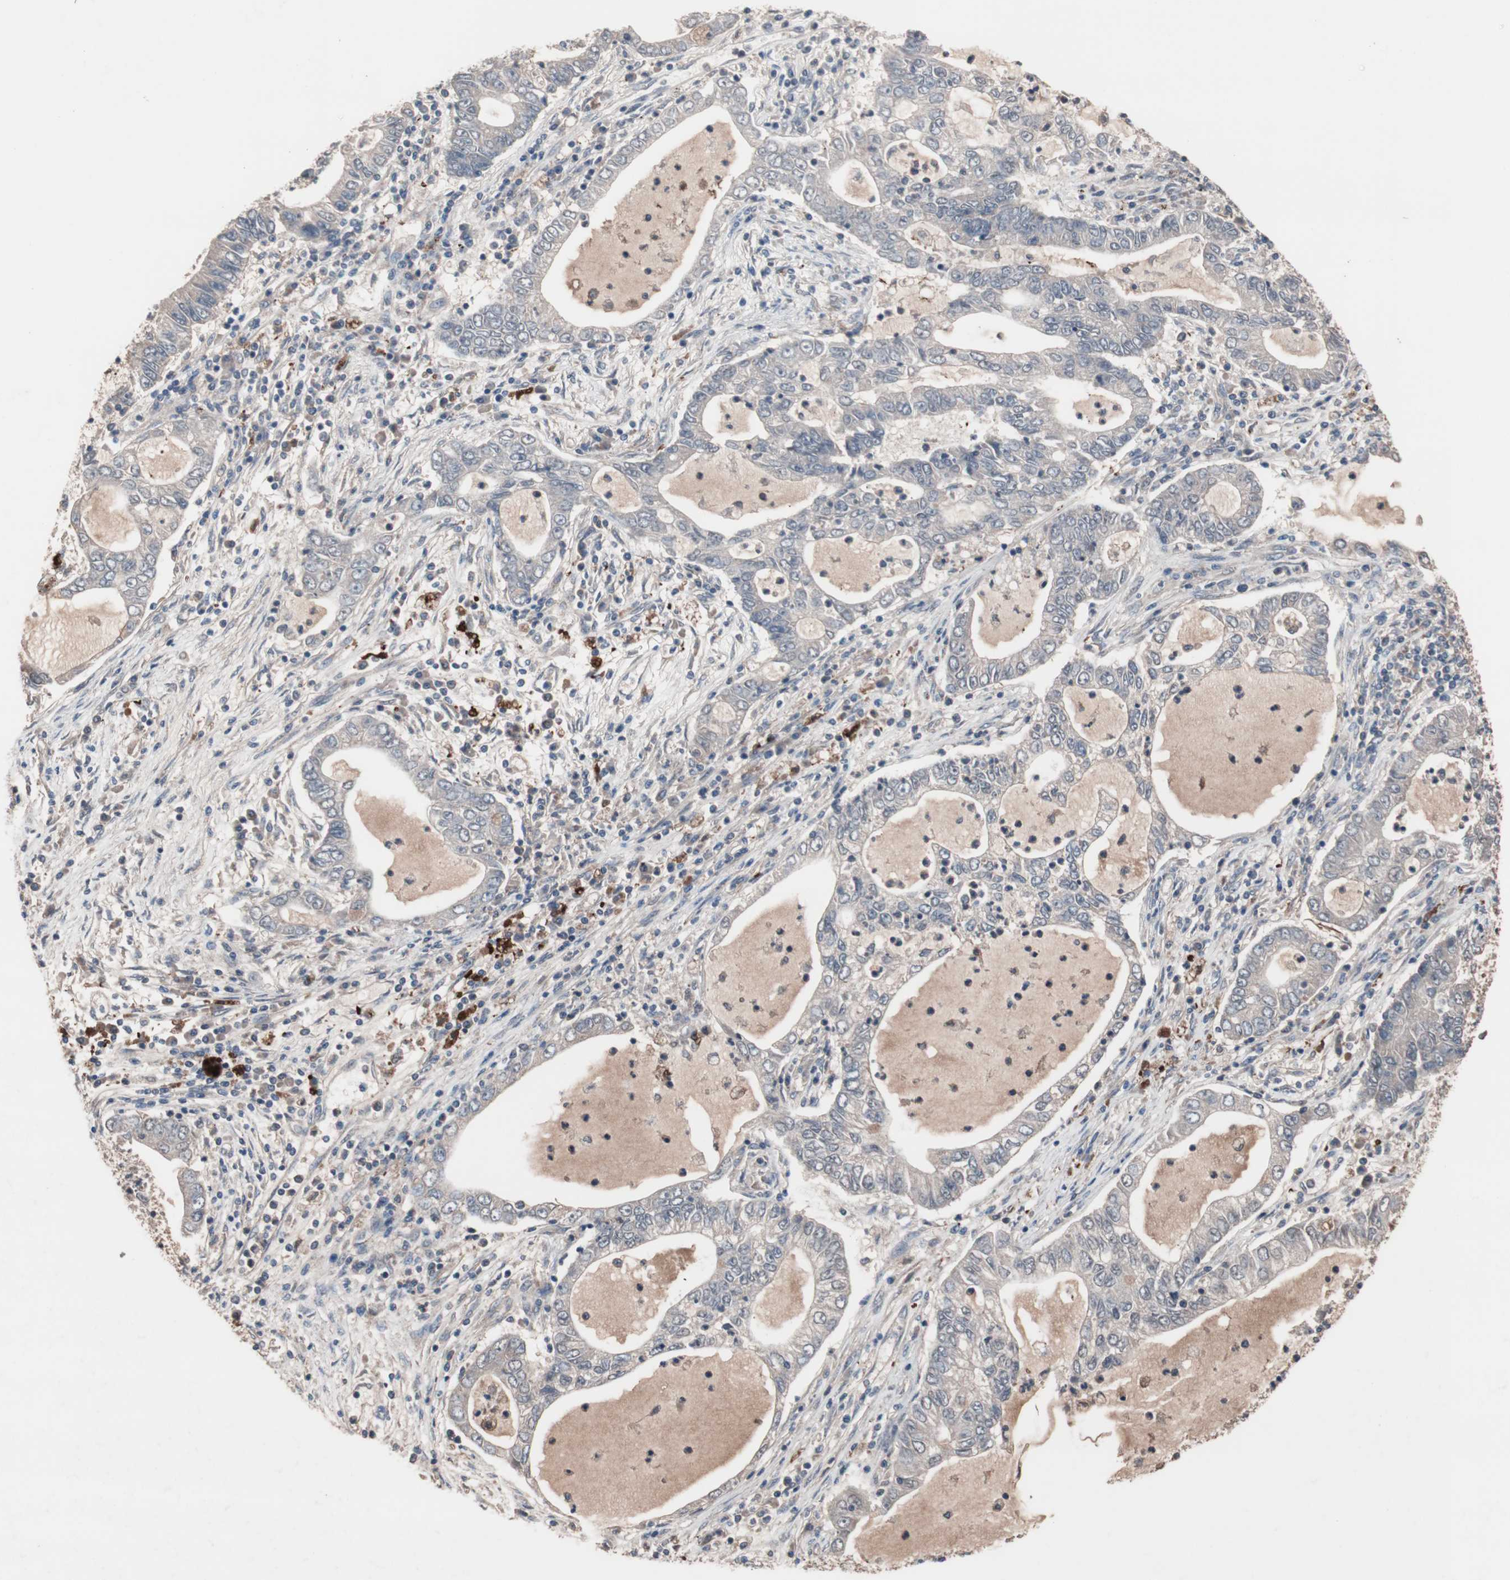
{"staining": {"intensity": "negative", "quantity": "none", "location": "none"}, "tissue": "lung cancer", "cell_type": "Tumor cells", "image_type": "cancer", "snomed": [{"axis": "morphology", "description": "Adenocarcinoma, NOS"}, {"axis": "topography", "description": "Lung"}], "caption": "DAB (3,3'-diaminobenzidine) immunohistochemical staining of human lung cancer demonstrates no significant staining in tumor cells. (Stains: DAB (3,3'-diaminobenzidine) IHC with hematoxylin counter stain, Microscopy: brightfield microscopy at high magnification).", "gene": "ATG7", "patient": {"sex": "female", "age": 51}}